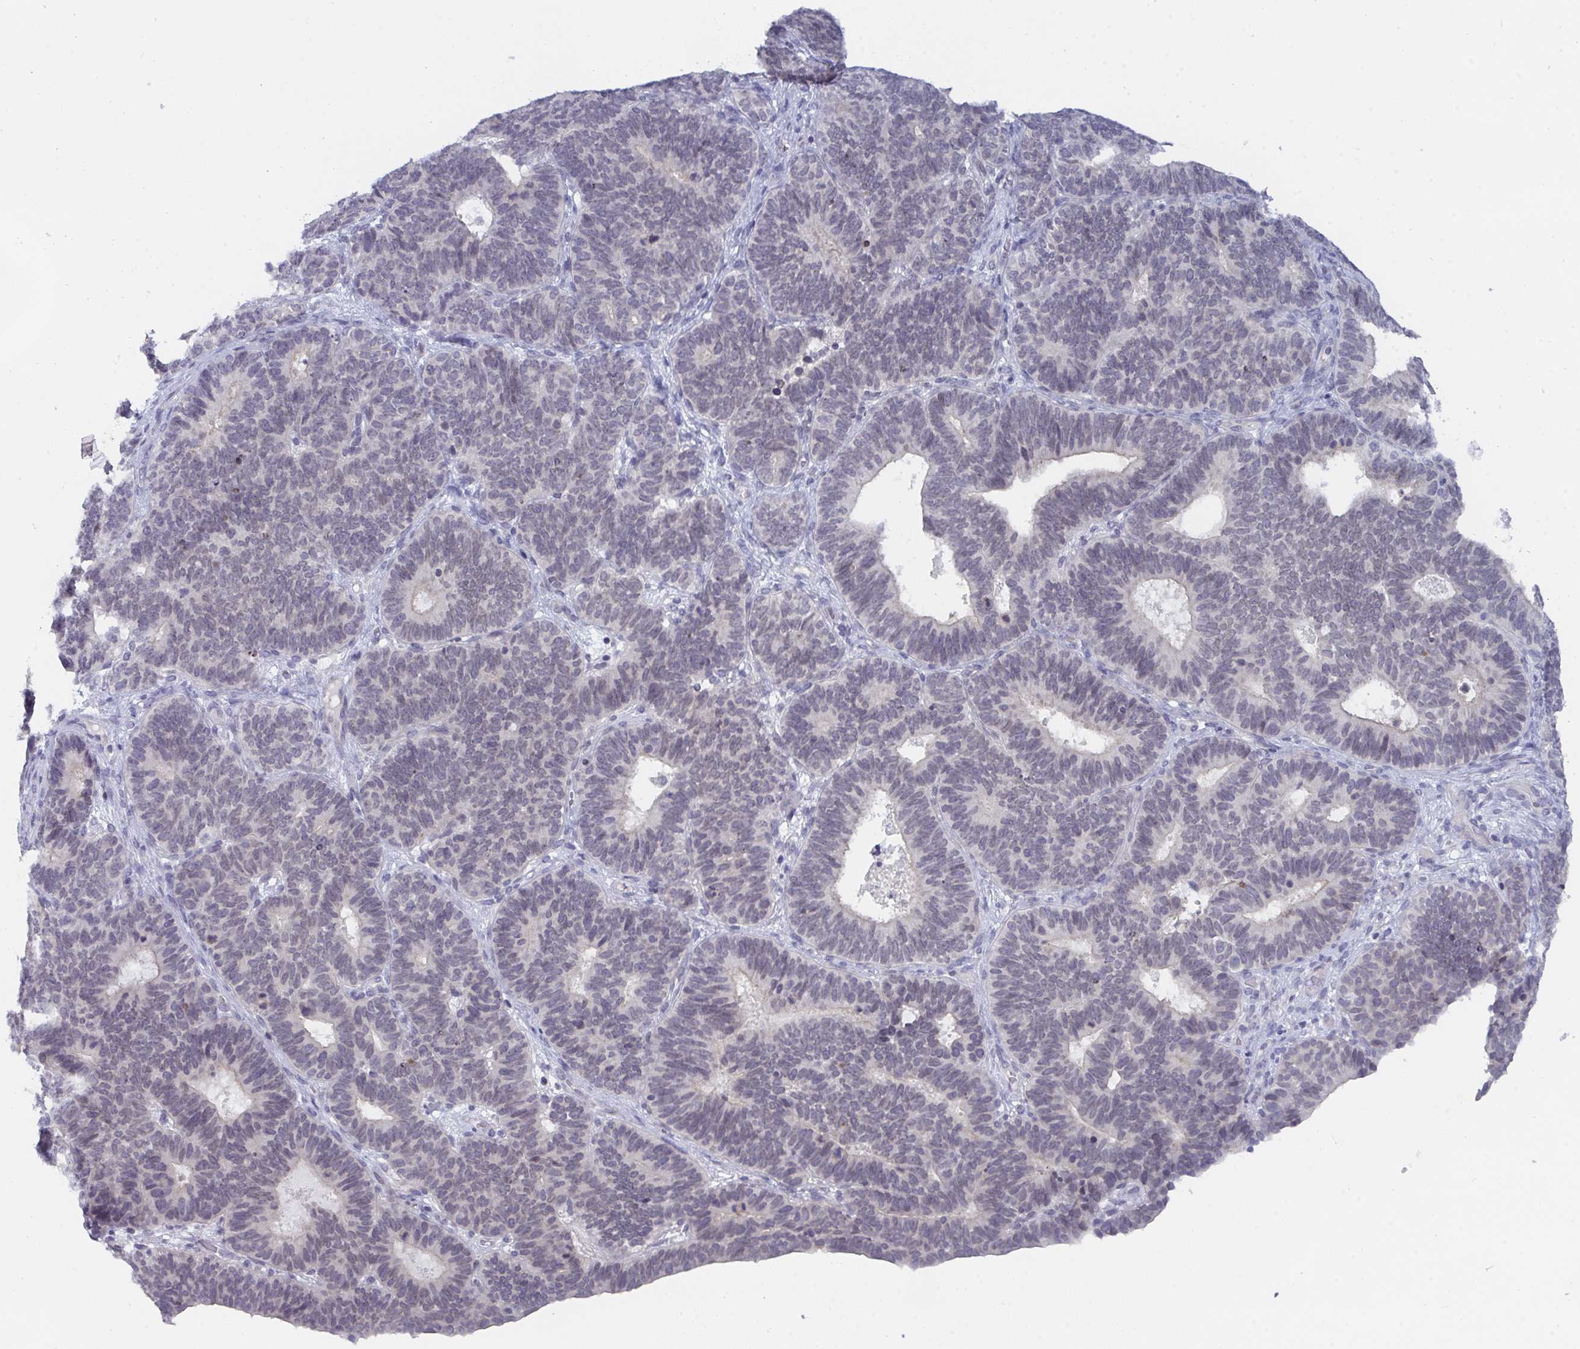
{"staining": {"intensity": "weak", "quantity": "25%-75%", "location": "nuclear"}, "tissue": "endometrial cancer", "cell_type": "Tumor cells", "image_type": "cancer", "snomed": [{"axis": "morphology", "description": "Adenocarcinoma, NOS"}, {"axis": "topography", "description": "Endometrium"}], "caption": "IHC micrograph of endometrial adenocarcinoma stained for a protein (brown), which displays low levels of weak nuclear positivity in about 25%-75% of tumor cells.", "gene": "BMAL2", "patient": {"sex": "female", "age": 70}}